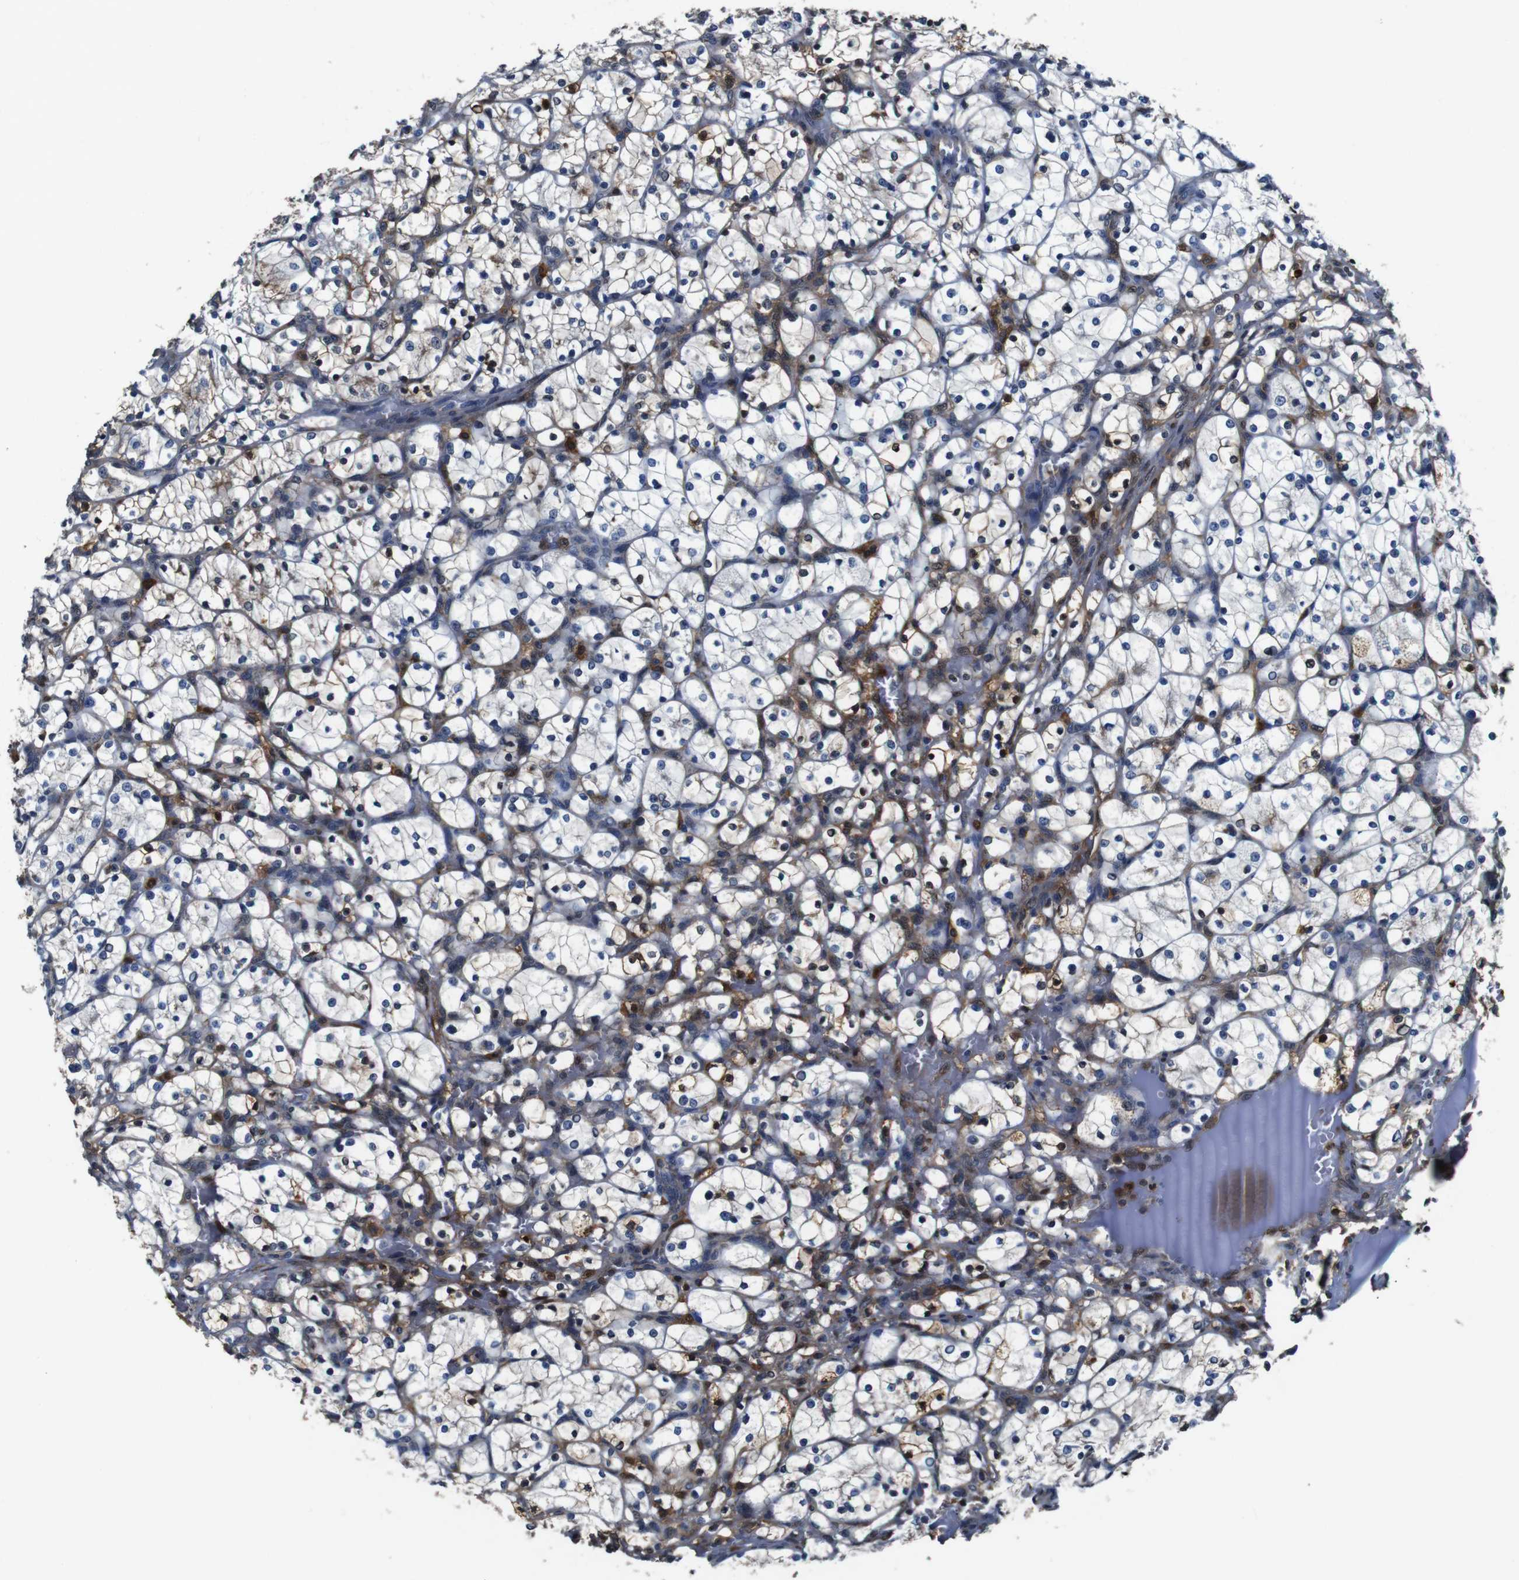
{"staining": {"intensity": "moderate", "quantity": "<25%", "location": "cytoplasmic/membranous,nuclear"}, "tissue": "renal cancer", "cell_type": "Tumor cells", "image_type": "cancer", "snomed": [{"axis": "morphology", "description": "Adenocarcinoma, NOS"}, {"axis": "topography", "description": "Kidney"}], "caption": "A low amount of moderate cytoplasmic/membranous and nuclear positivity is present in approximately <25% of tumor cells in adenocarcinoma (renal) tissue. (IHC, brightfield microscopy, high magnification).", "gene": "ANXA1", "patient": {"sex": "female", "age": 69}}